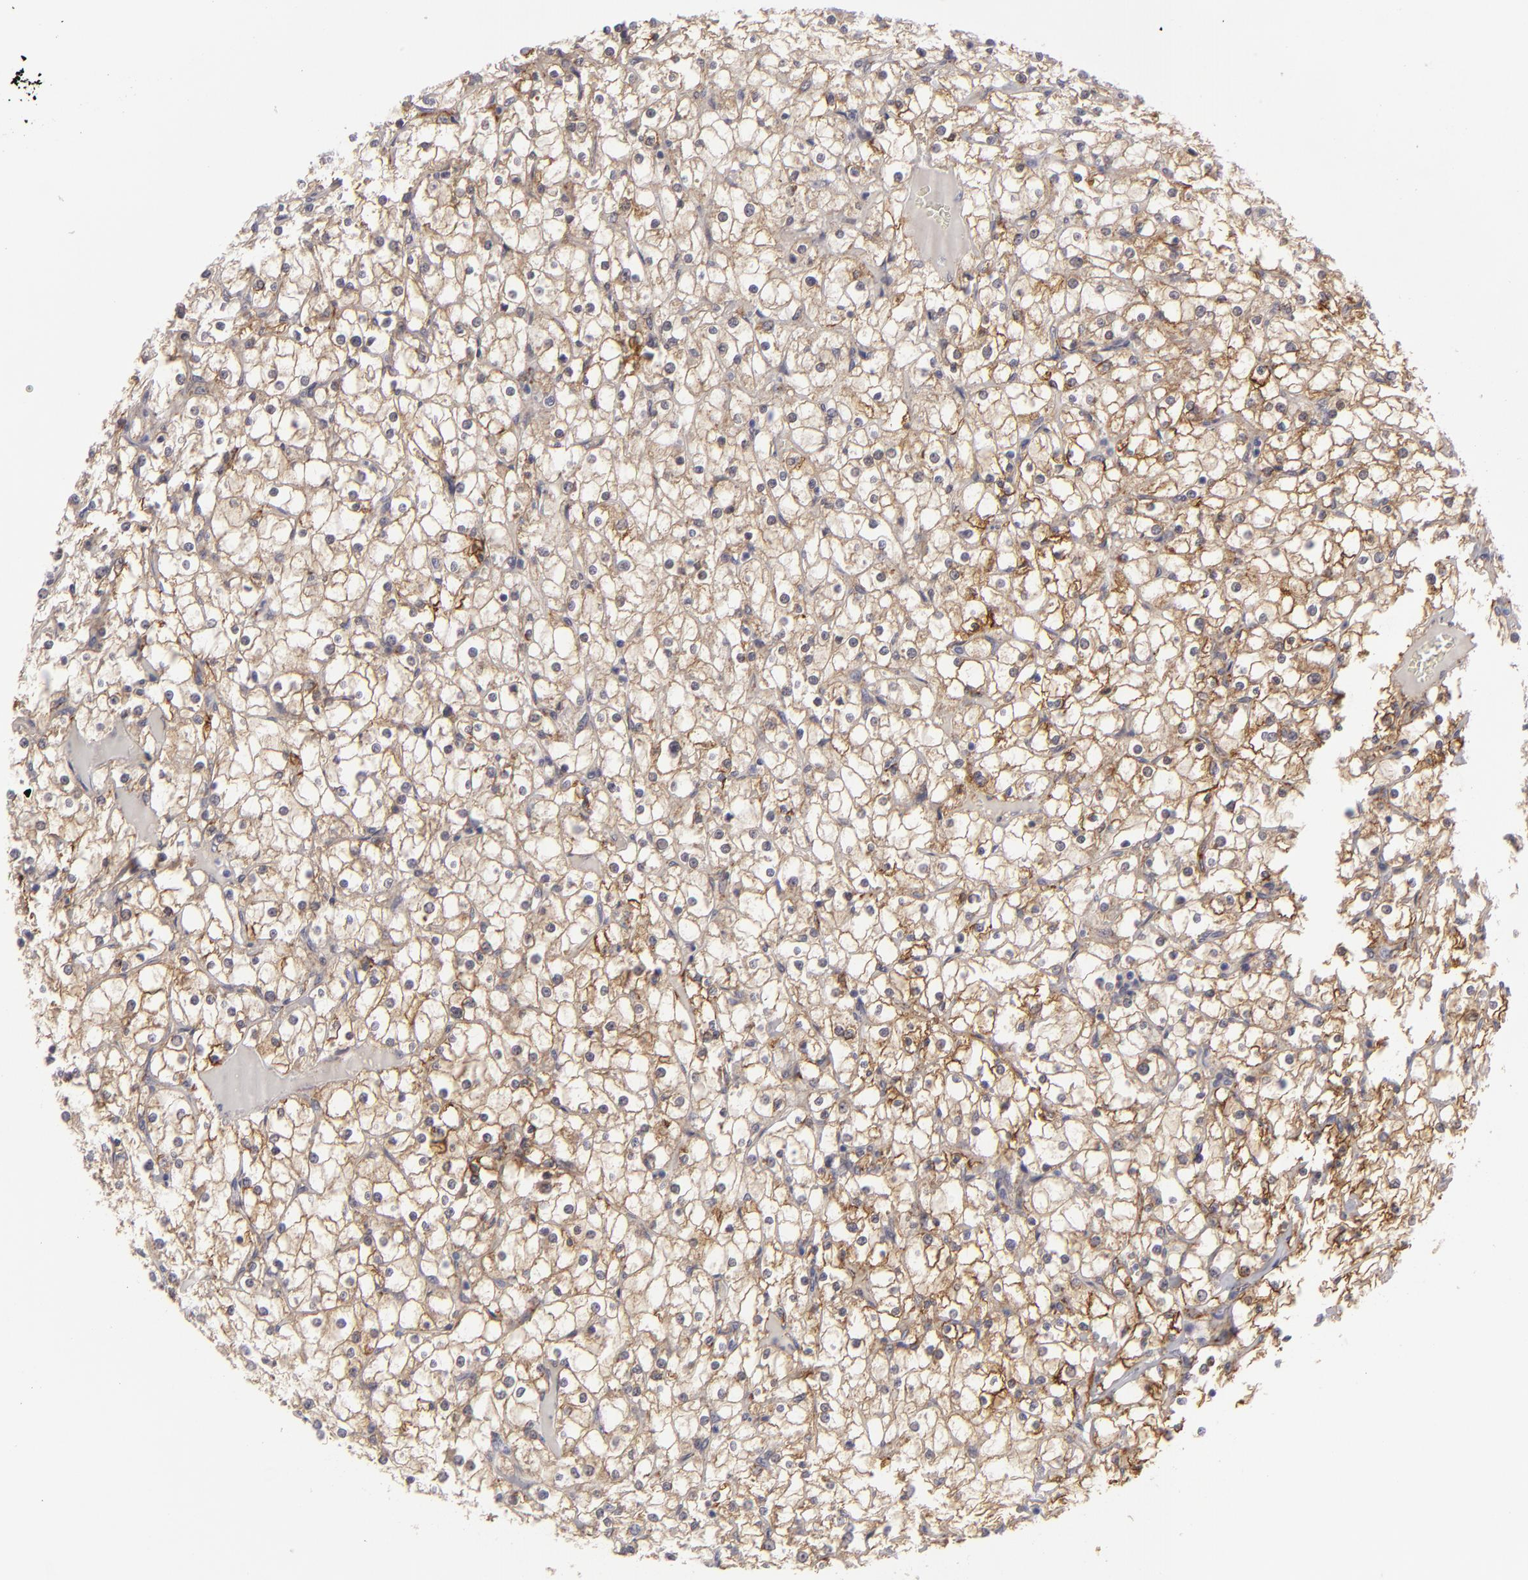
{"staining": {"intensity": "weak", "quantity": "25%-75%", "location": "cytoplasmic/membranous"}, "tissue": "renal cancer", "cell_type": "Tumor cells", "image_type": "cancer", "snomed": [{"axis": "morphology", "description": "Adenocarcinoma, NOS"}, {"axis": "topography", "description": "Kidney"}], "caption": "A photomicrograph of adenocarcinoma (renal) stained for a protein shows weak cytoplasmic/membranous brown staining in tumor cells. The protein of interest is shown in brown color, while the nuclei are stained blue.", "gene": "ALCAM", "patient": {"sex": "female", "age": 73}}